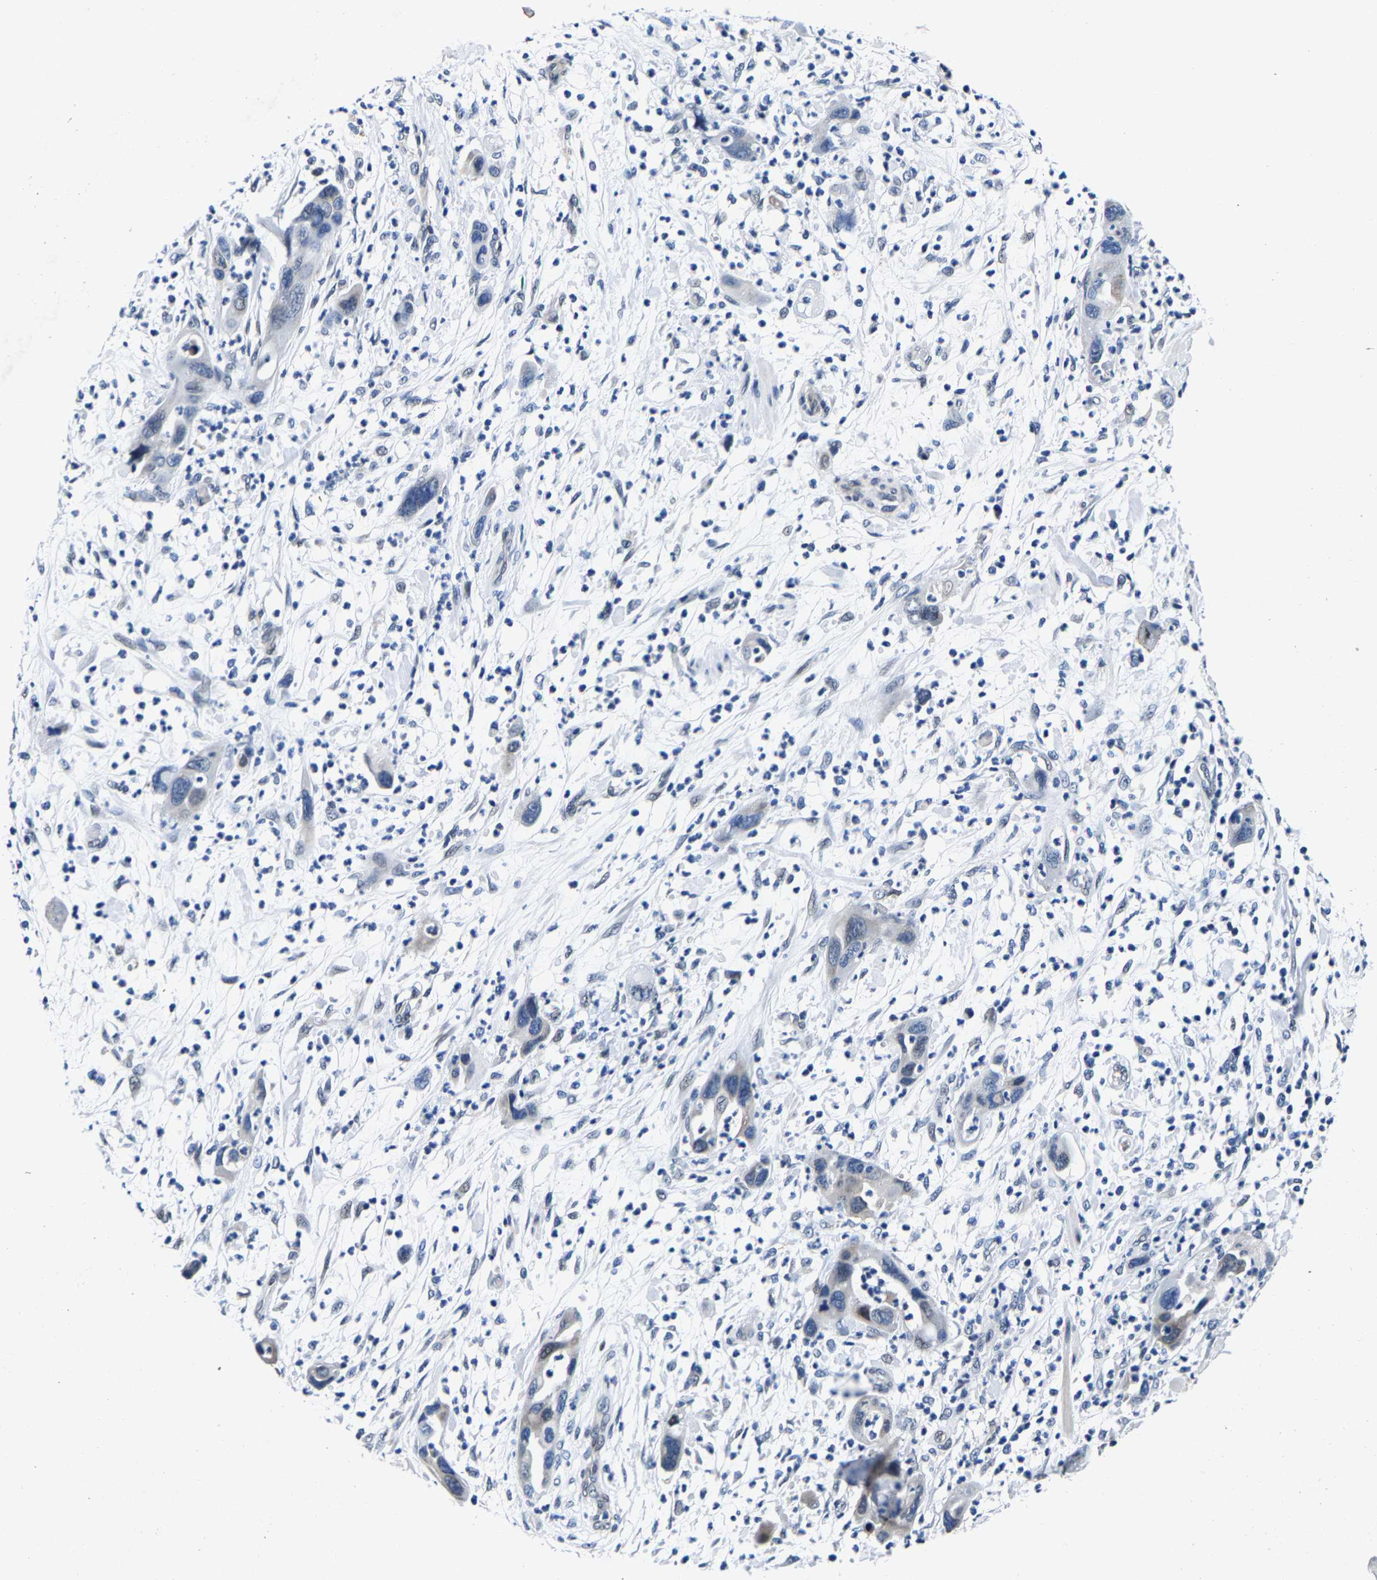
{"staining": {"intensity": "negative", "quantity": "none", "location": "none"}, "tissue": "pancreatic cancer", "cell_type": "Tumor cells", "image_type": "cancer", "snomed": [{"axis": "morphology", "description": "Adenocarcinoma, NOS"}, {"axis": "topography", "description": "Pancreas"}], "caption": "Image shows no significant protein staining in tumor cells of pancreatic cancer (adenocarcinoma). (Stains: DAB (3,3'-diaminobenzidine) immunohistochemistry (IHC) with hematoxylin counter stain, Microscopy: brightfield microscopy at high magnification).", "gene": "UBN2", "patient": {"sex": "female", "age": 71}}